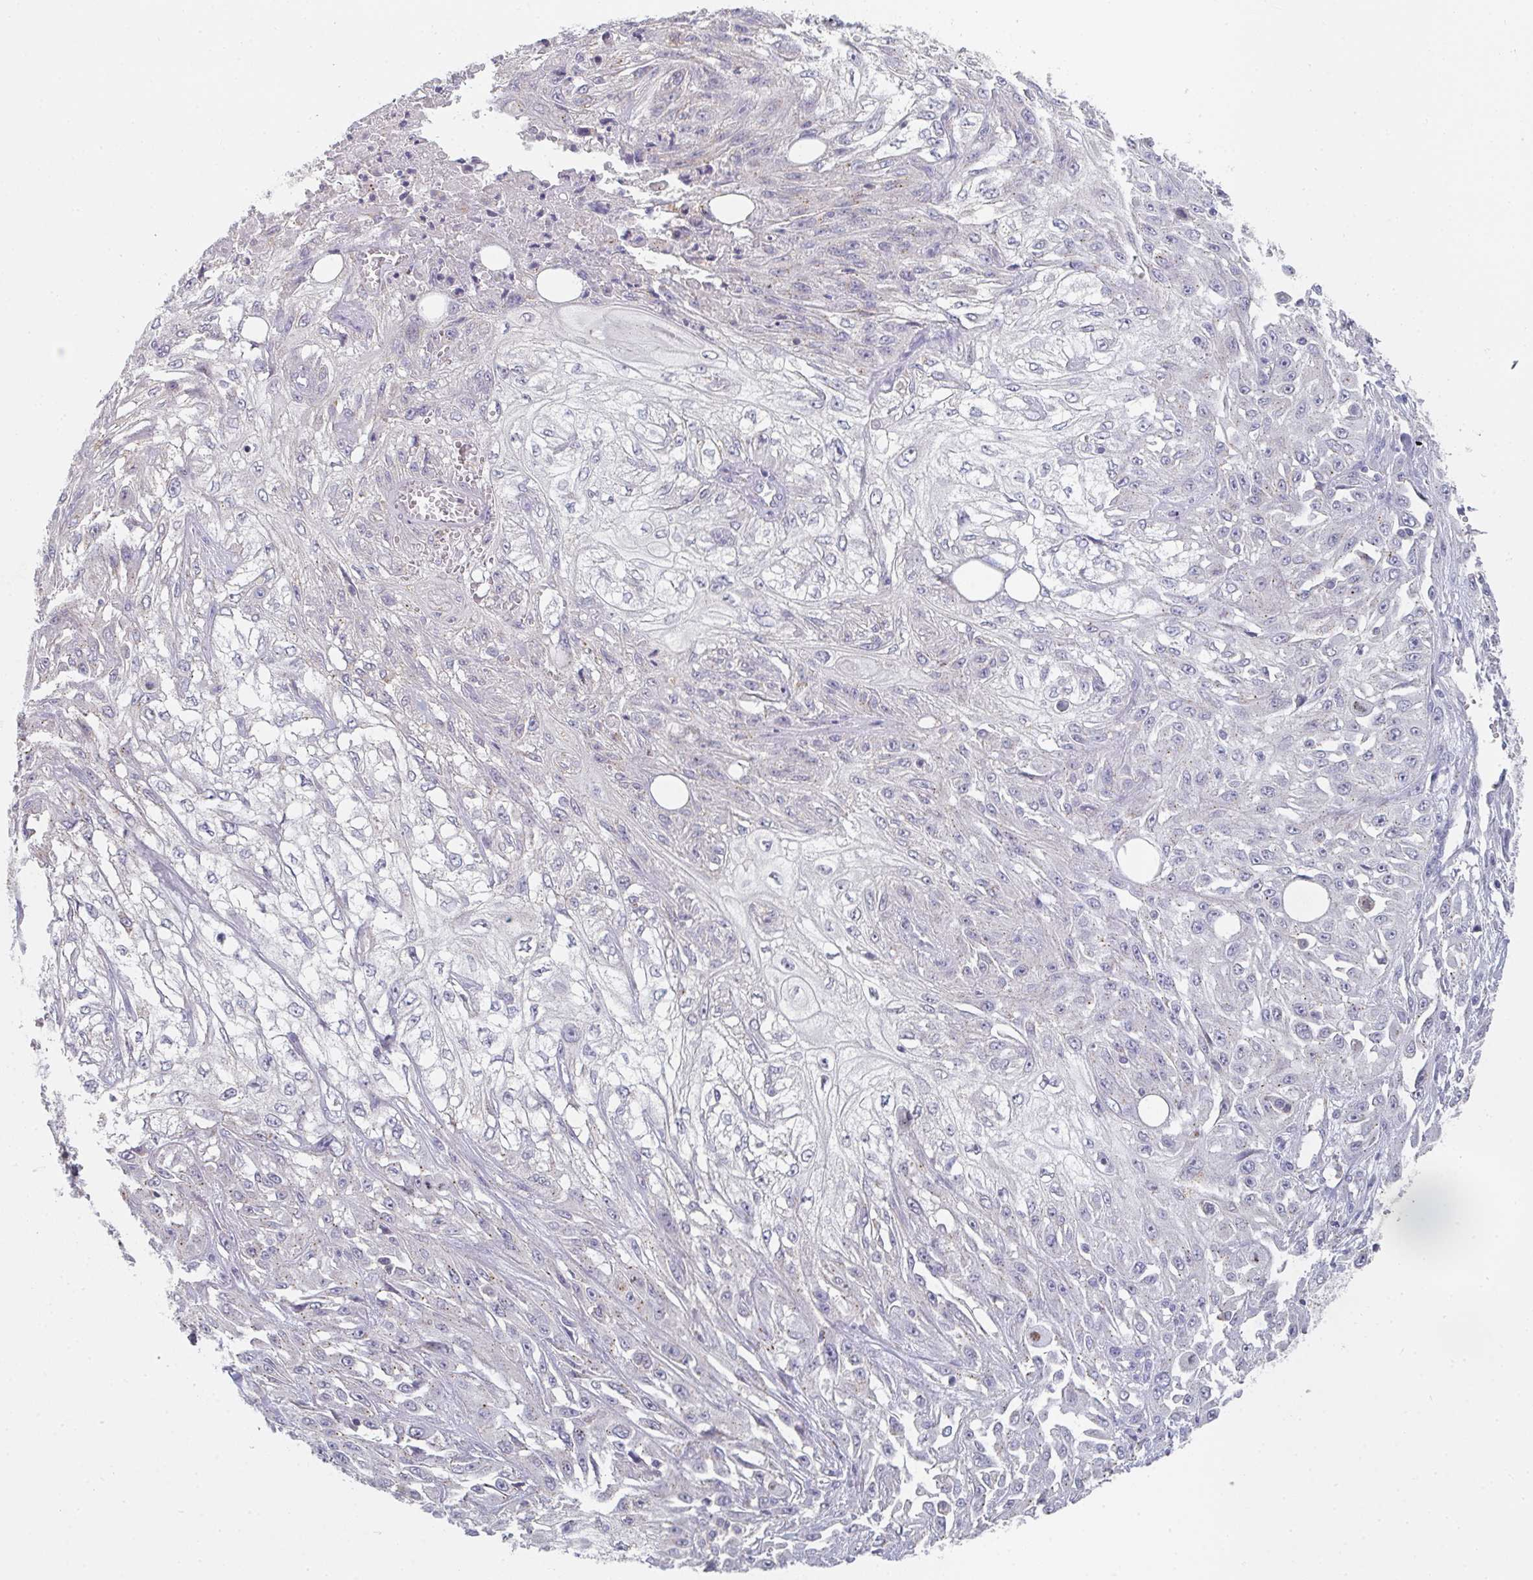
{"staining": {"intensity": "negative", "quantity": "none", "location": "none"}, "tissue": "skin cancer", "cell_type": "Tumor cells", "image_type": "cancer", "snomed": [{"axis": "morphology", "description": "Squamous cell carcinoma, NOS"}, {"axis": "morphology", "description": "Squamous cell carcinoma, metastatic, NOS"}, {"axis": "topography", "description": "Skin"}, {"axis": "topography", "description": "Lymph node"}], "caption": "Skin squamous cell carcinoma was stained to show a protein in brown. There is no significant staining in tumor cells.", "gene": "CHMP5", "patient": {"sex": "male", "age": 75}}